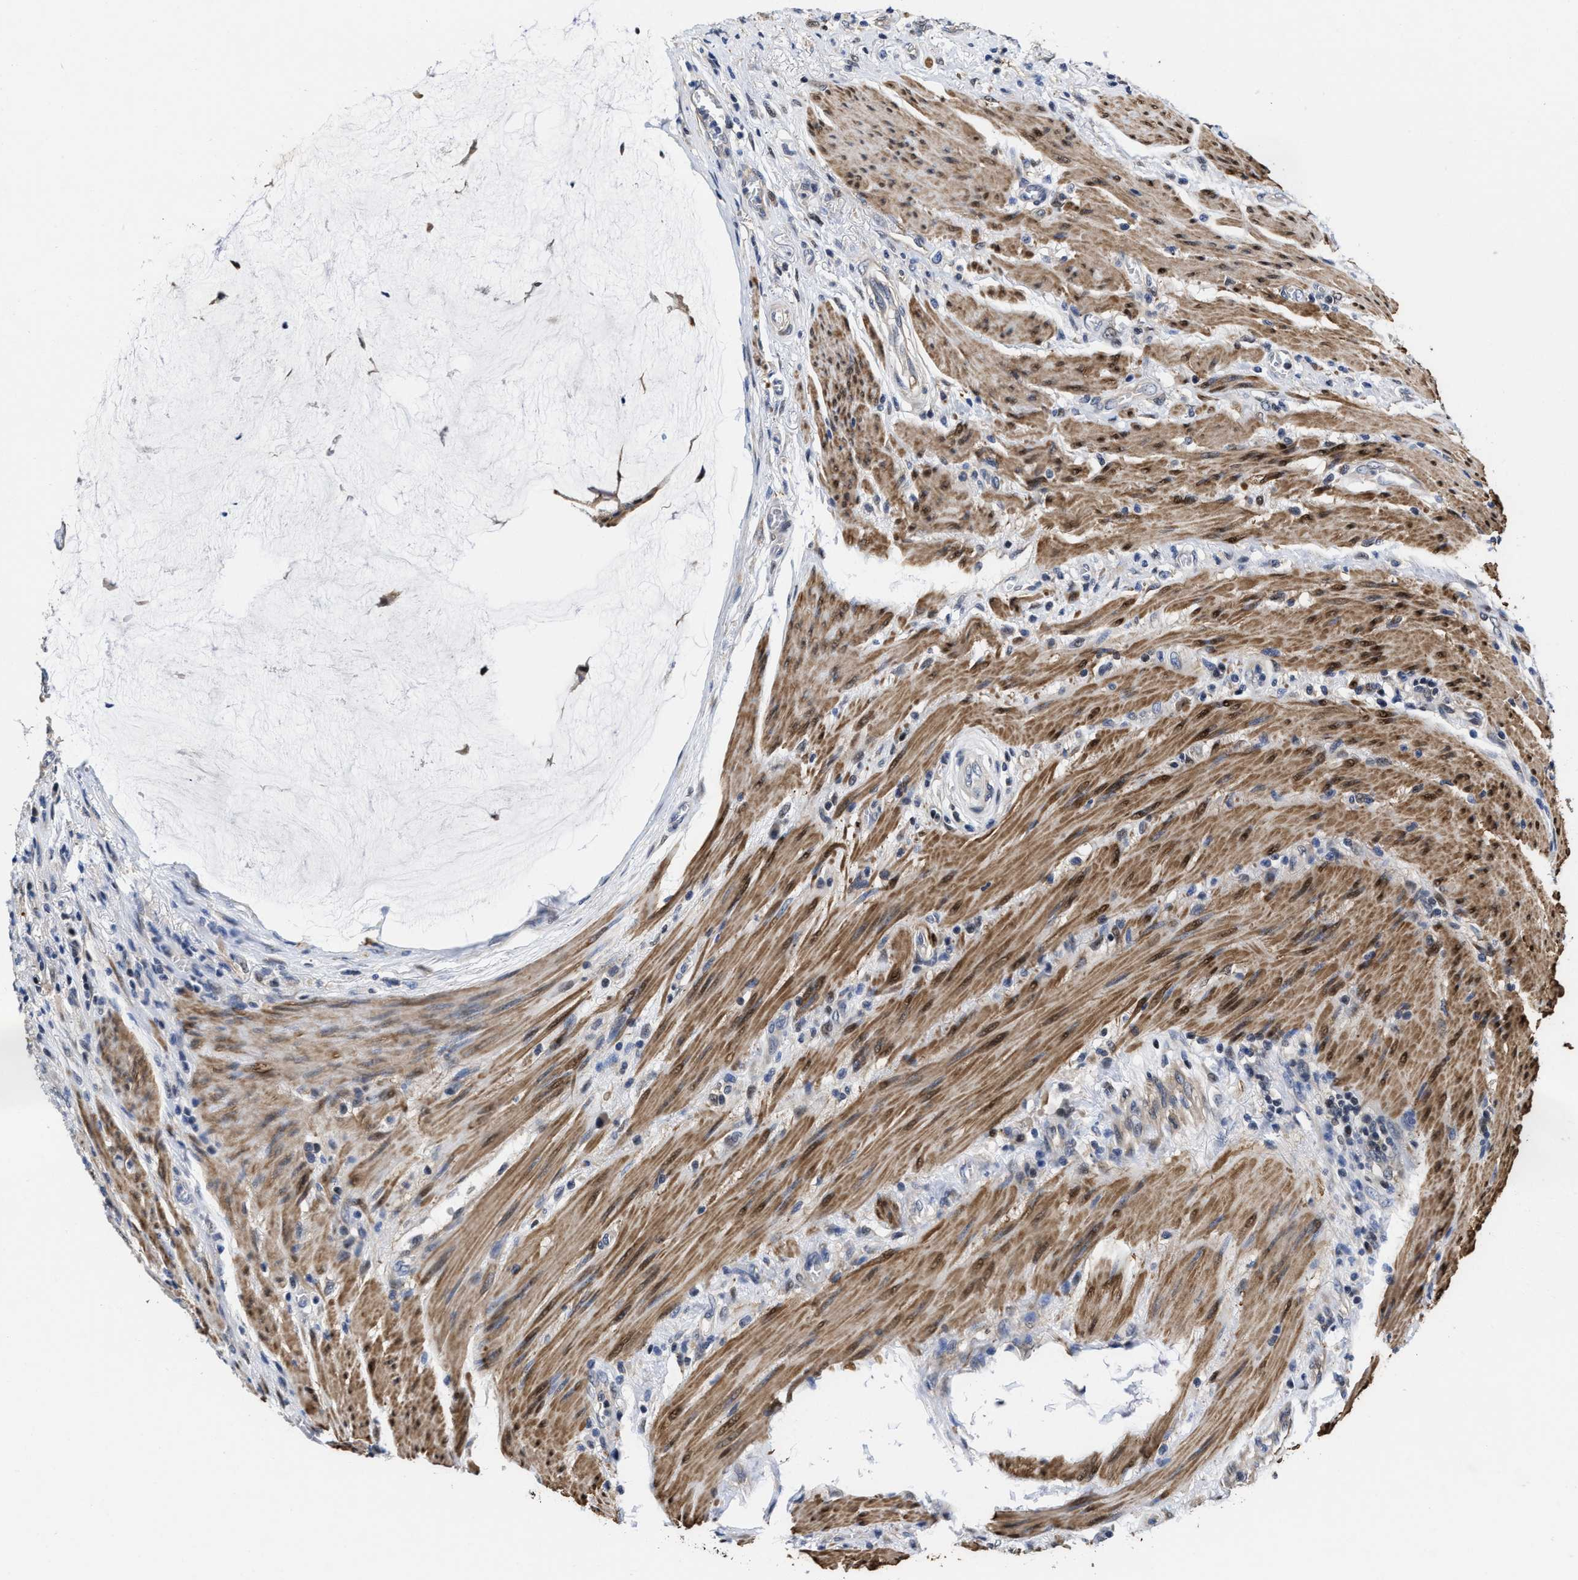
{"staining": {"intensity": "moderate", "quantity": "<25%", "location": "cytoplasmic/membranous"}, "tissue": "colorectal cancer", "cell_type": "Tumor cells", "image_type": "cancer", "snomed": [{"axis": "morphology", "description": "Normal tissue, NOS"}, {"axis": "morphology", "description": "Adenocarcinoma, NOS"}, {"axis": "topography", "description": "Rectum"}, {"axis": "topography", "description": "Peripheral nerve tissue"}], "caption": "DAB immunohistochemical staining of adenocarcinoma (colorectal) exhibits moderate cytoplasmic/membranous protein expression in approximately <25% of tumor cells.", "gene": "KIF12", "patient": {"sex": "male", "age": 92}}